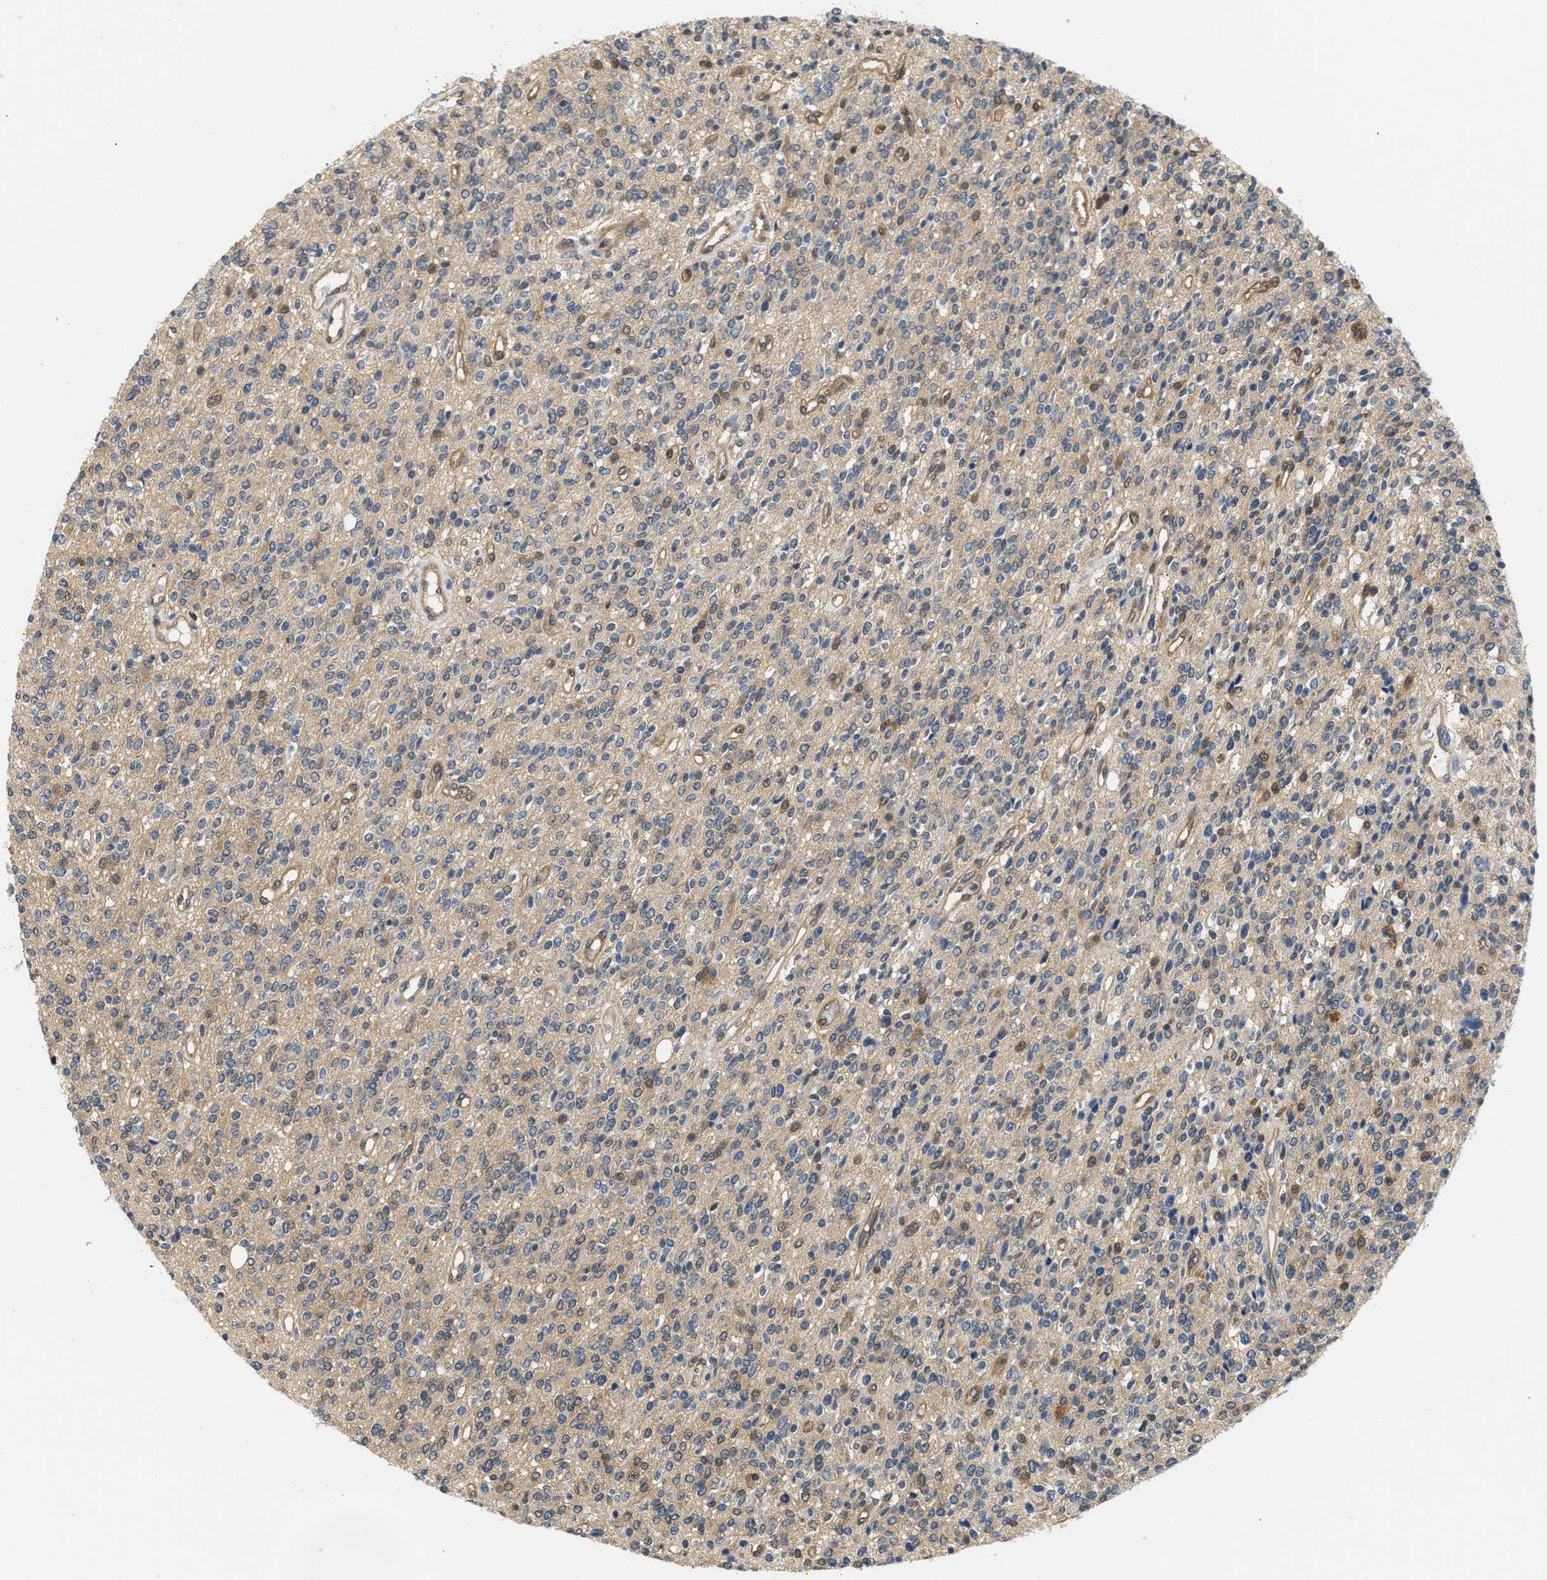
{"staining": {"intensity": "weak", "quantity": "<25%", "location": "cytoplasmic/membranous,nuclear"}, "tissue": "glioma", "cell_type": "Tumor cells", "image_type": "cancer", "snomed": [{"axis": "morphology", "description": "Glioma, malignant, High grade"}, {"axis": "topography", "description": "Brain"}], "caption": "There is no significant expression in tumor cells of glioma.", "gene": "EIF4EBP2", "patient": {"sex": "male", "age": 34}}